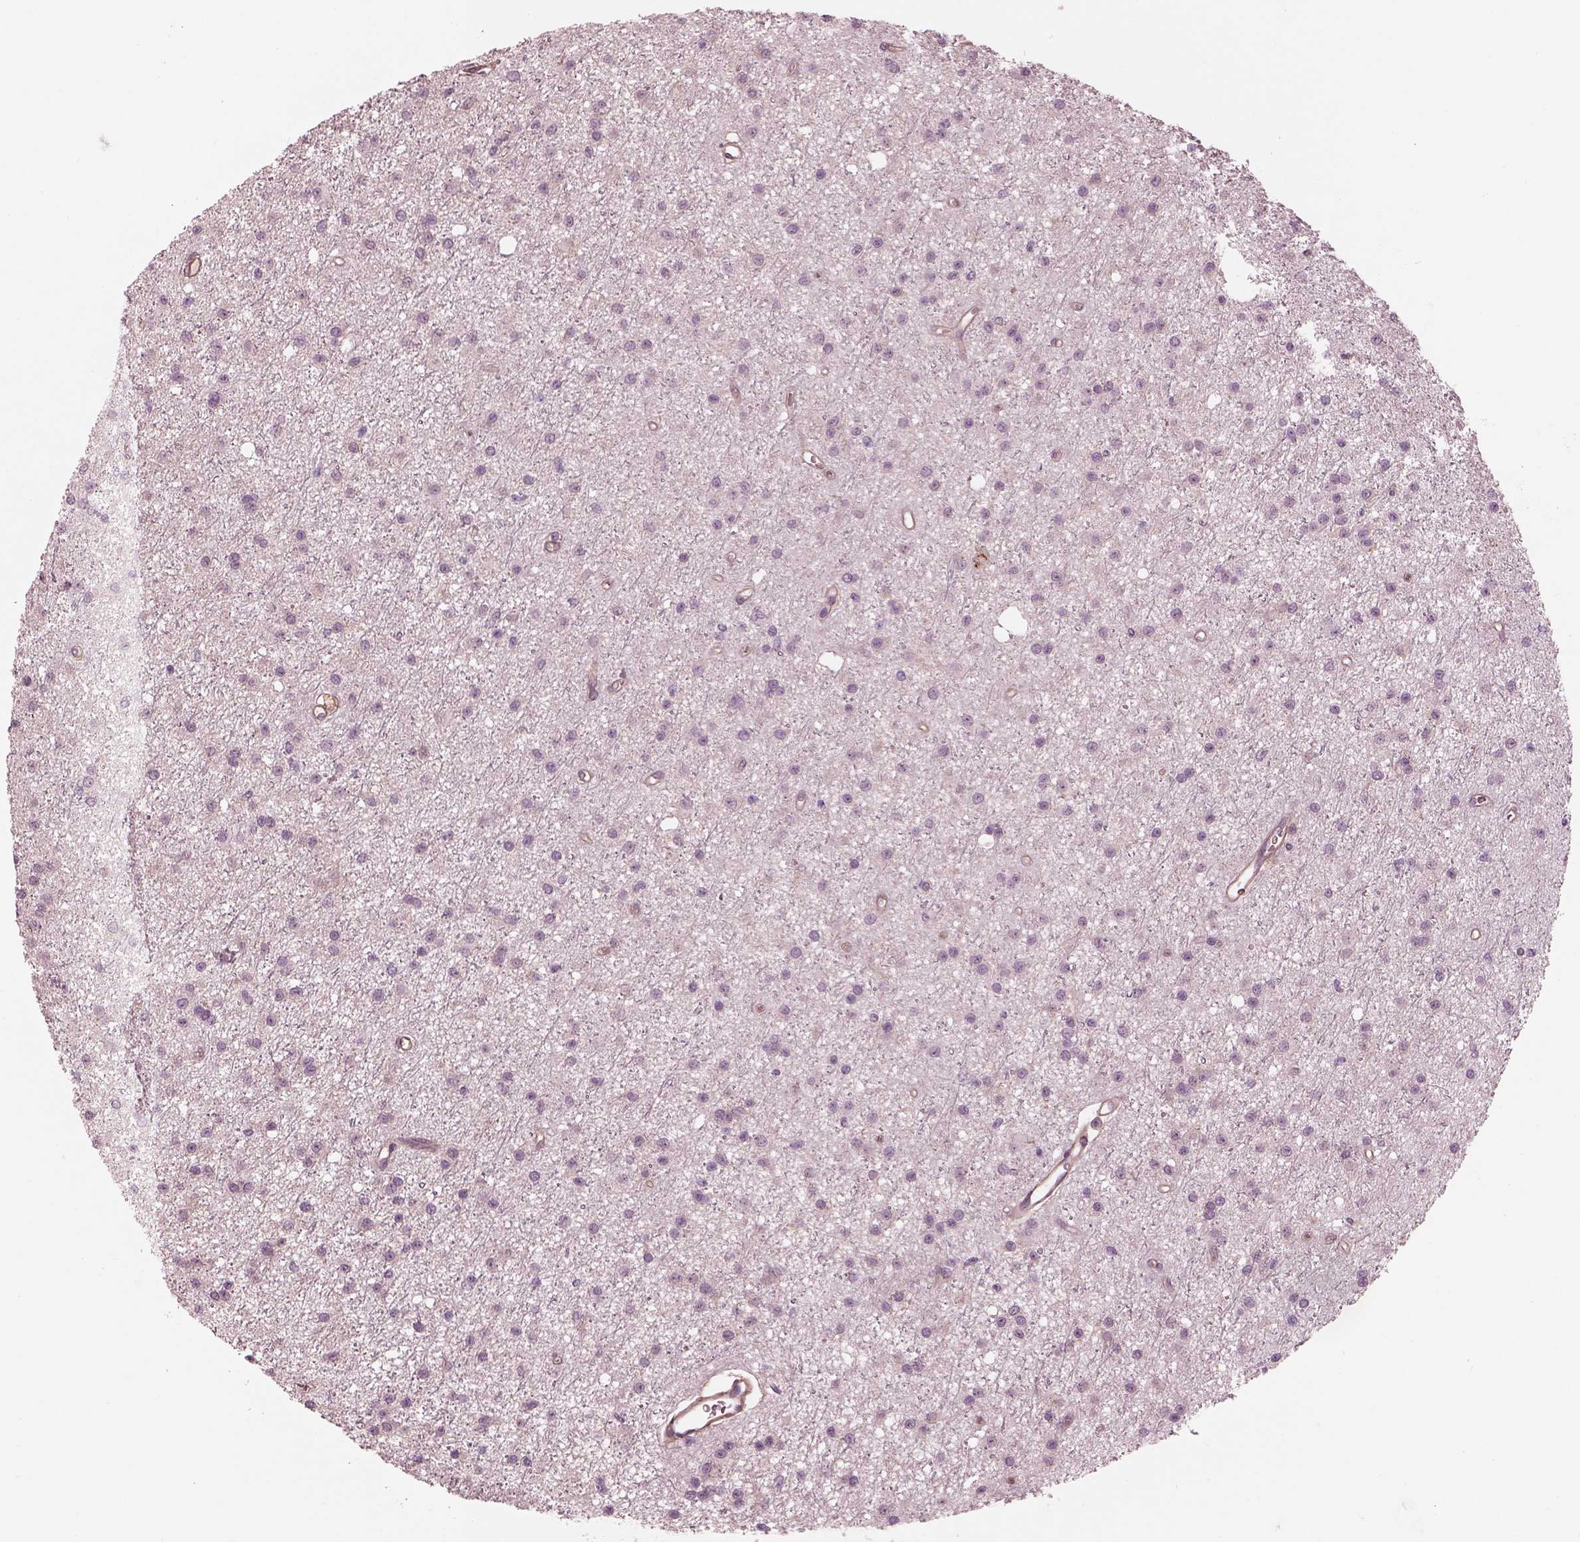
{"staining": {"intensity": "negative", "quantity": "none", "location": "none"}, "tissue": "glioma", "cell_type": "Tumor cells", "image_type": "cancer", "snomed": [{"axis": "morphology", "description": "Glioma, malignant, Low grade"}, {"axis": "topography", "description": "Brain"}], "caption": "A photomicrograph of glioma stained for a protein displays no brown staining in tumor cells.", "gene": "ELAPOR1", "patient": {"sex": "male", "age": 27}}